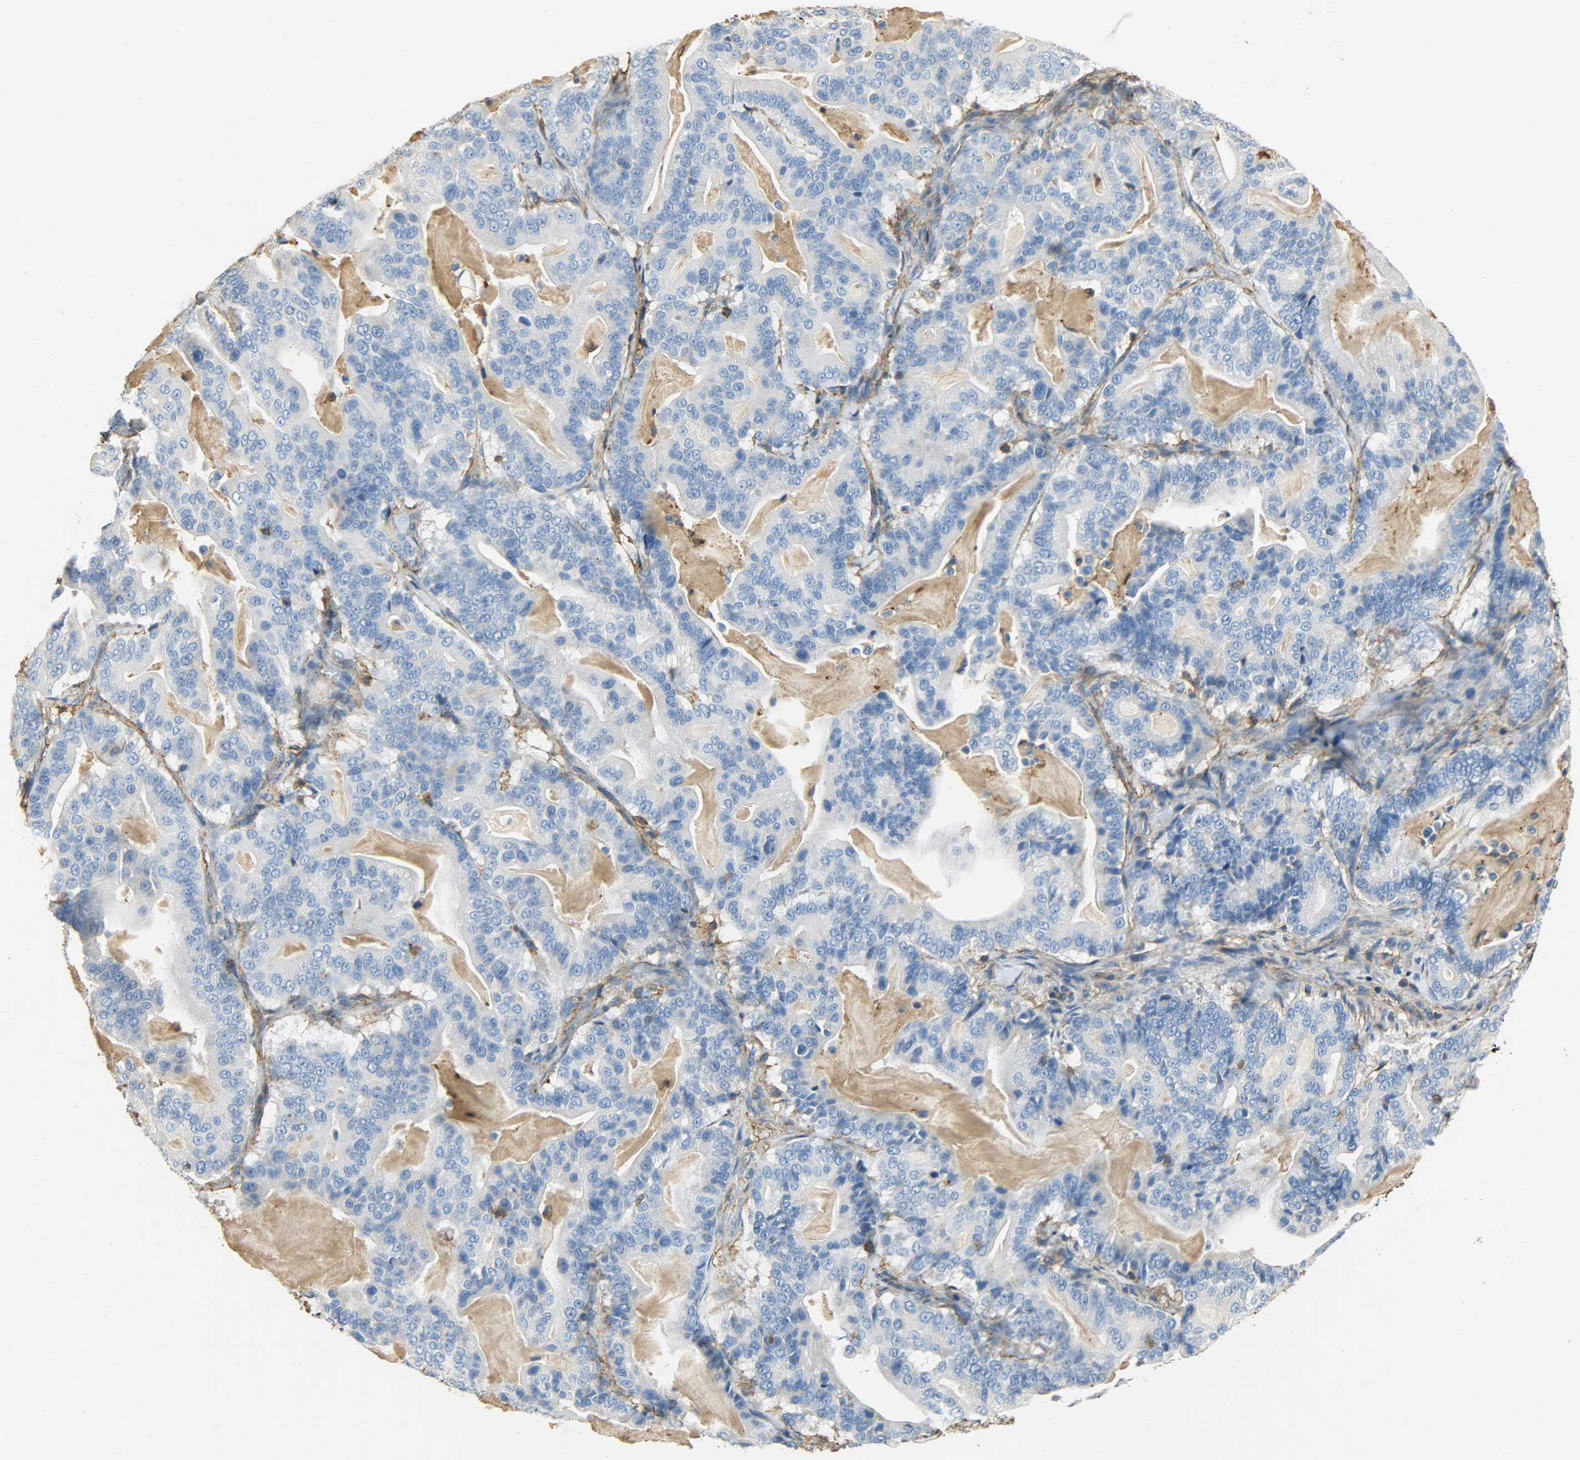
{"staining": {"intensity": "negative", "quantity": "none", "location": "none"}, "tissue": "pancreatic cancer", "cell_type": "Tumor cells", "image_type": "cancer", "snomed": [{"axis": "morphology", "description": "Adenocarcinoma, NOS"}, {"axis": "topography", "description": "Pancreas"}], "caption": "DAB (3,3'-diaminobenzidine) immunohistochemical staining of human pancreatic cancer (adenocarcinoma) demonstrates no significant positivity in tumor cells. The staining was performed using DAB (3,3'-diaminobenzidine) to visualize the protein expression in brown, while the nuclei were stained in blue with hematoxylin (Magnification: 20x).", "gene": "ANXA6", "patient": {"sex": "male", "age": 63}}